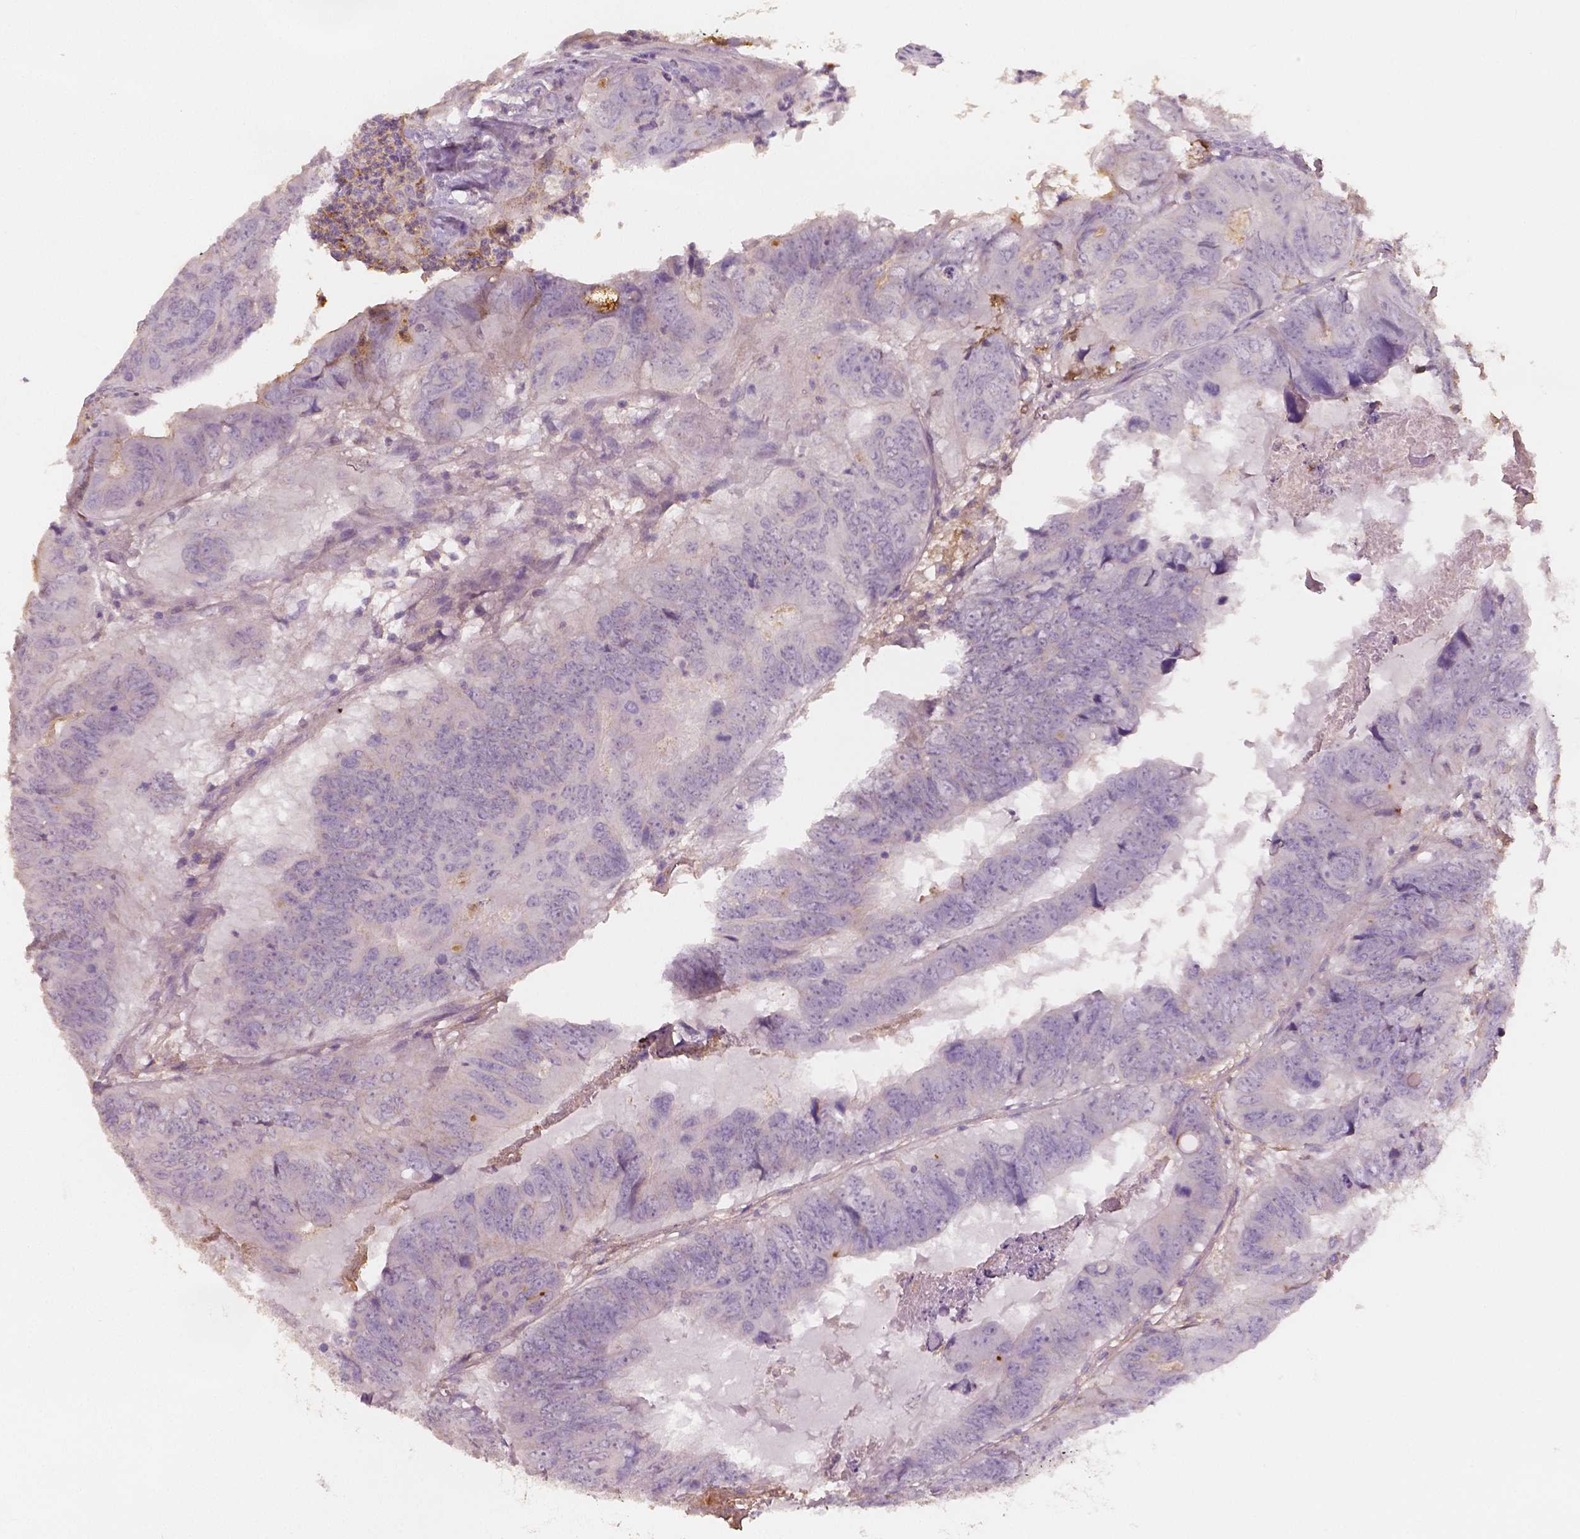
{"staining": {"intensity": "negative", "quantity": "none", "location": "none"}, "tissue": "colorectal cancer", "cell_type": "Tumor cells", "image_type": "cancer", "snomed": [{"axis": "morphology", "description": "Adenocarcinoma, NOS"}, {"axis": "topography", "description": "Colon"}], "caption": "Immunohistochemistry (IHC) photomicrograph of colorectal cancer stained for a protein (brown), which displays no expression in tumor cells.", "gene": "APOA4", "patient": {"sex": "male", "age": 79}}